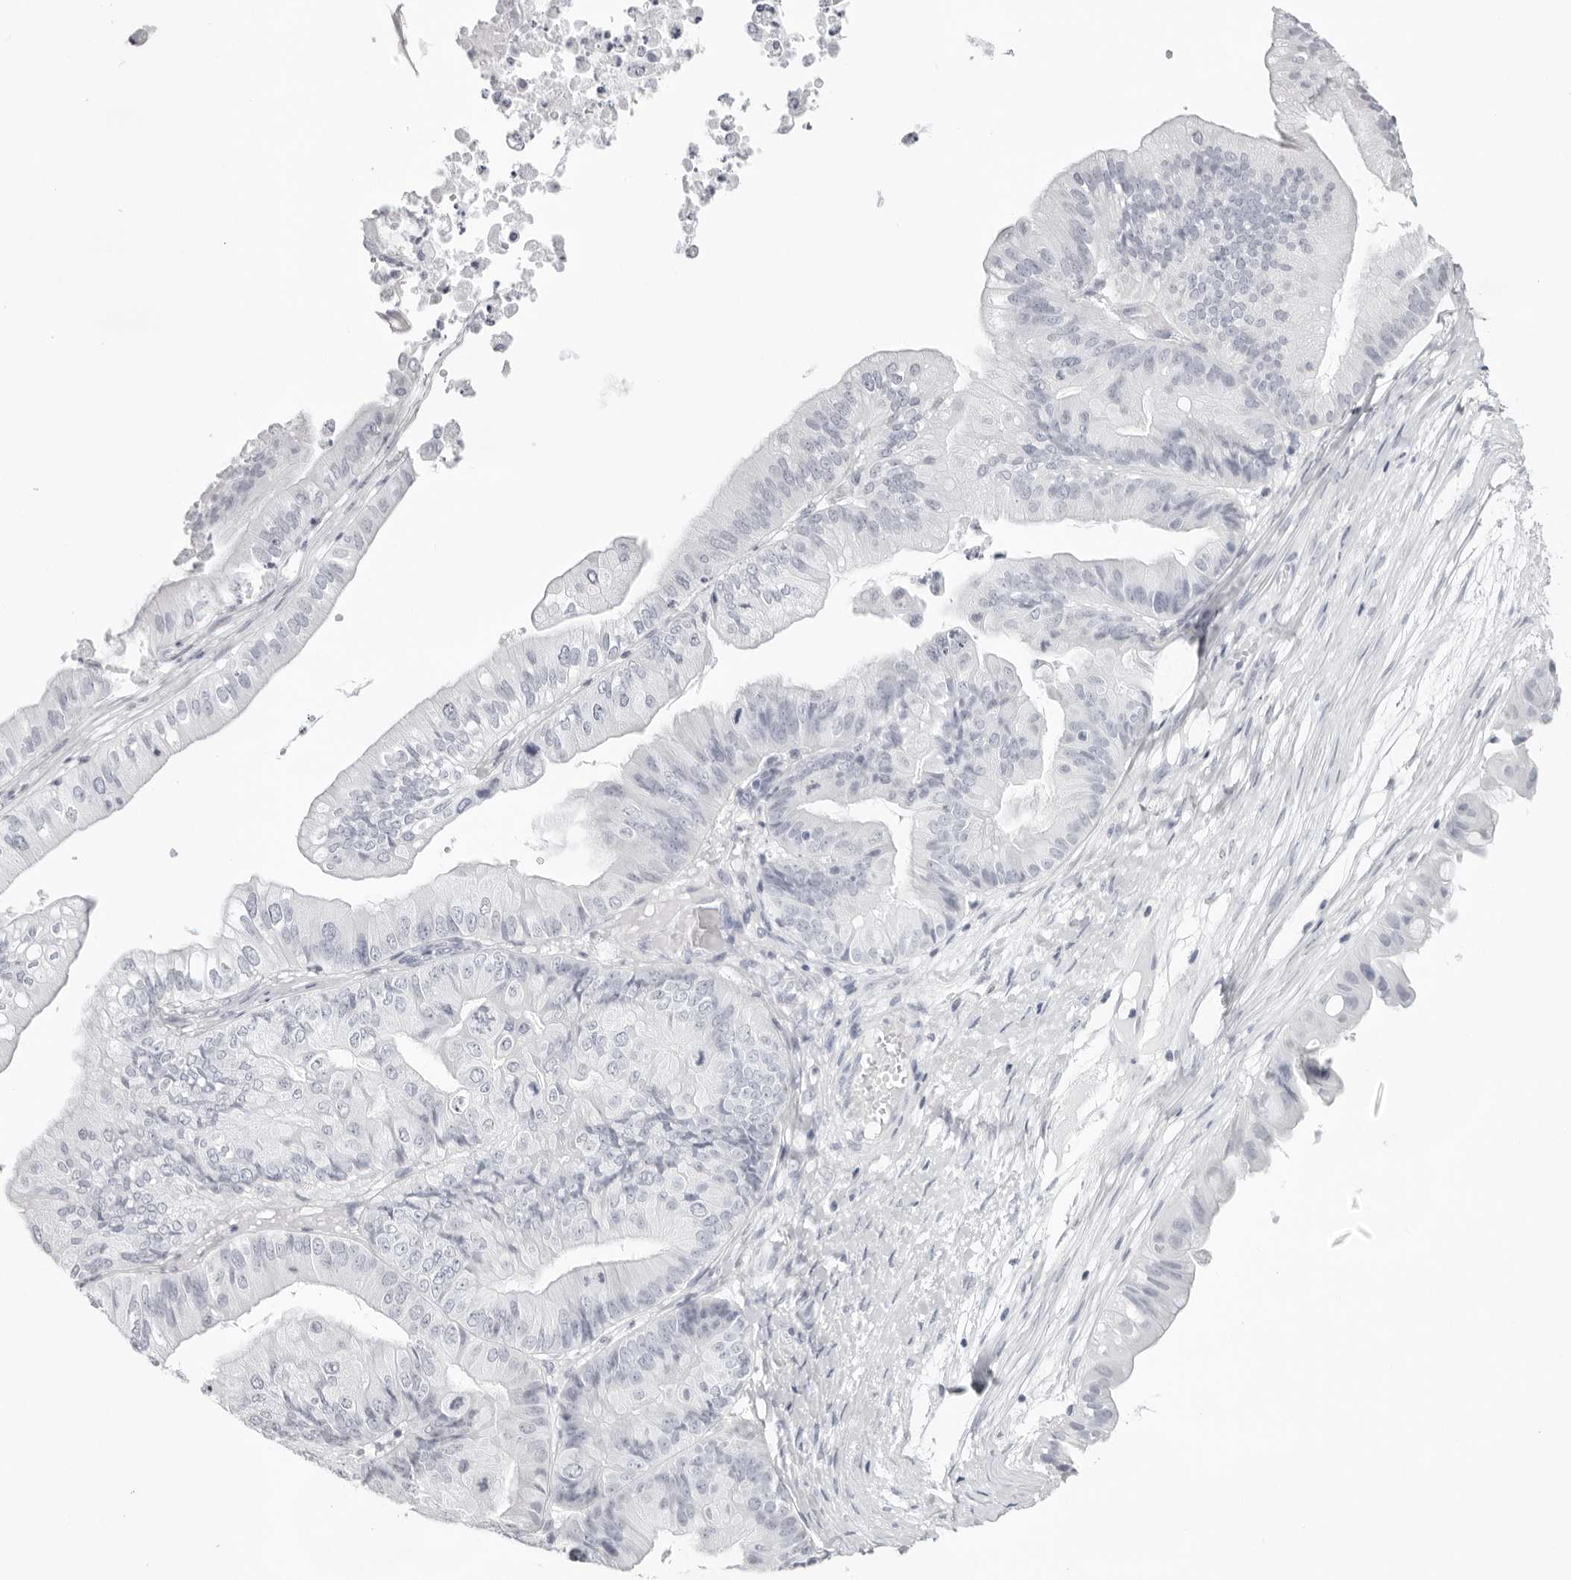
{"staining": {"intensity": "negative", "quantity": "none", "location": "none"}, "tissue": "ovarian cancer", "cell_type": "Tumor cells", "image_type": "cancer", "snomed": [{"axis": "morphology", "description": "Cystadenocarcinoma, mucinous, NOS"}, {"axis": "topography", "description": "Ovary"}], "caption": "Photomicrograph shows no significant protein staining in tumor cells of ovarian cancer (mucinous cystadenocarcinoma).", "gene": "INSL3", "patient": {"sex": "female", "age": 61}}